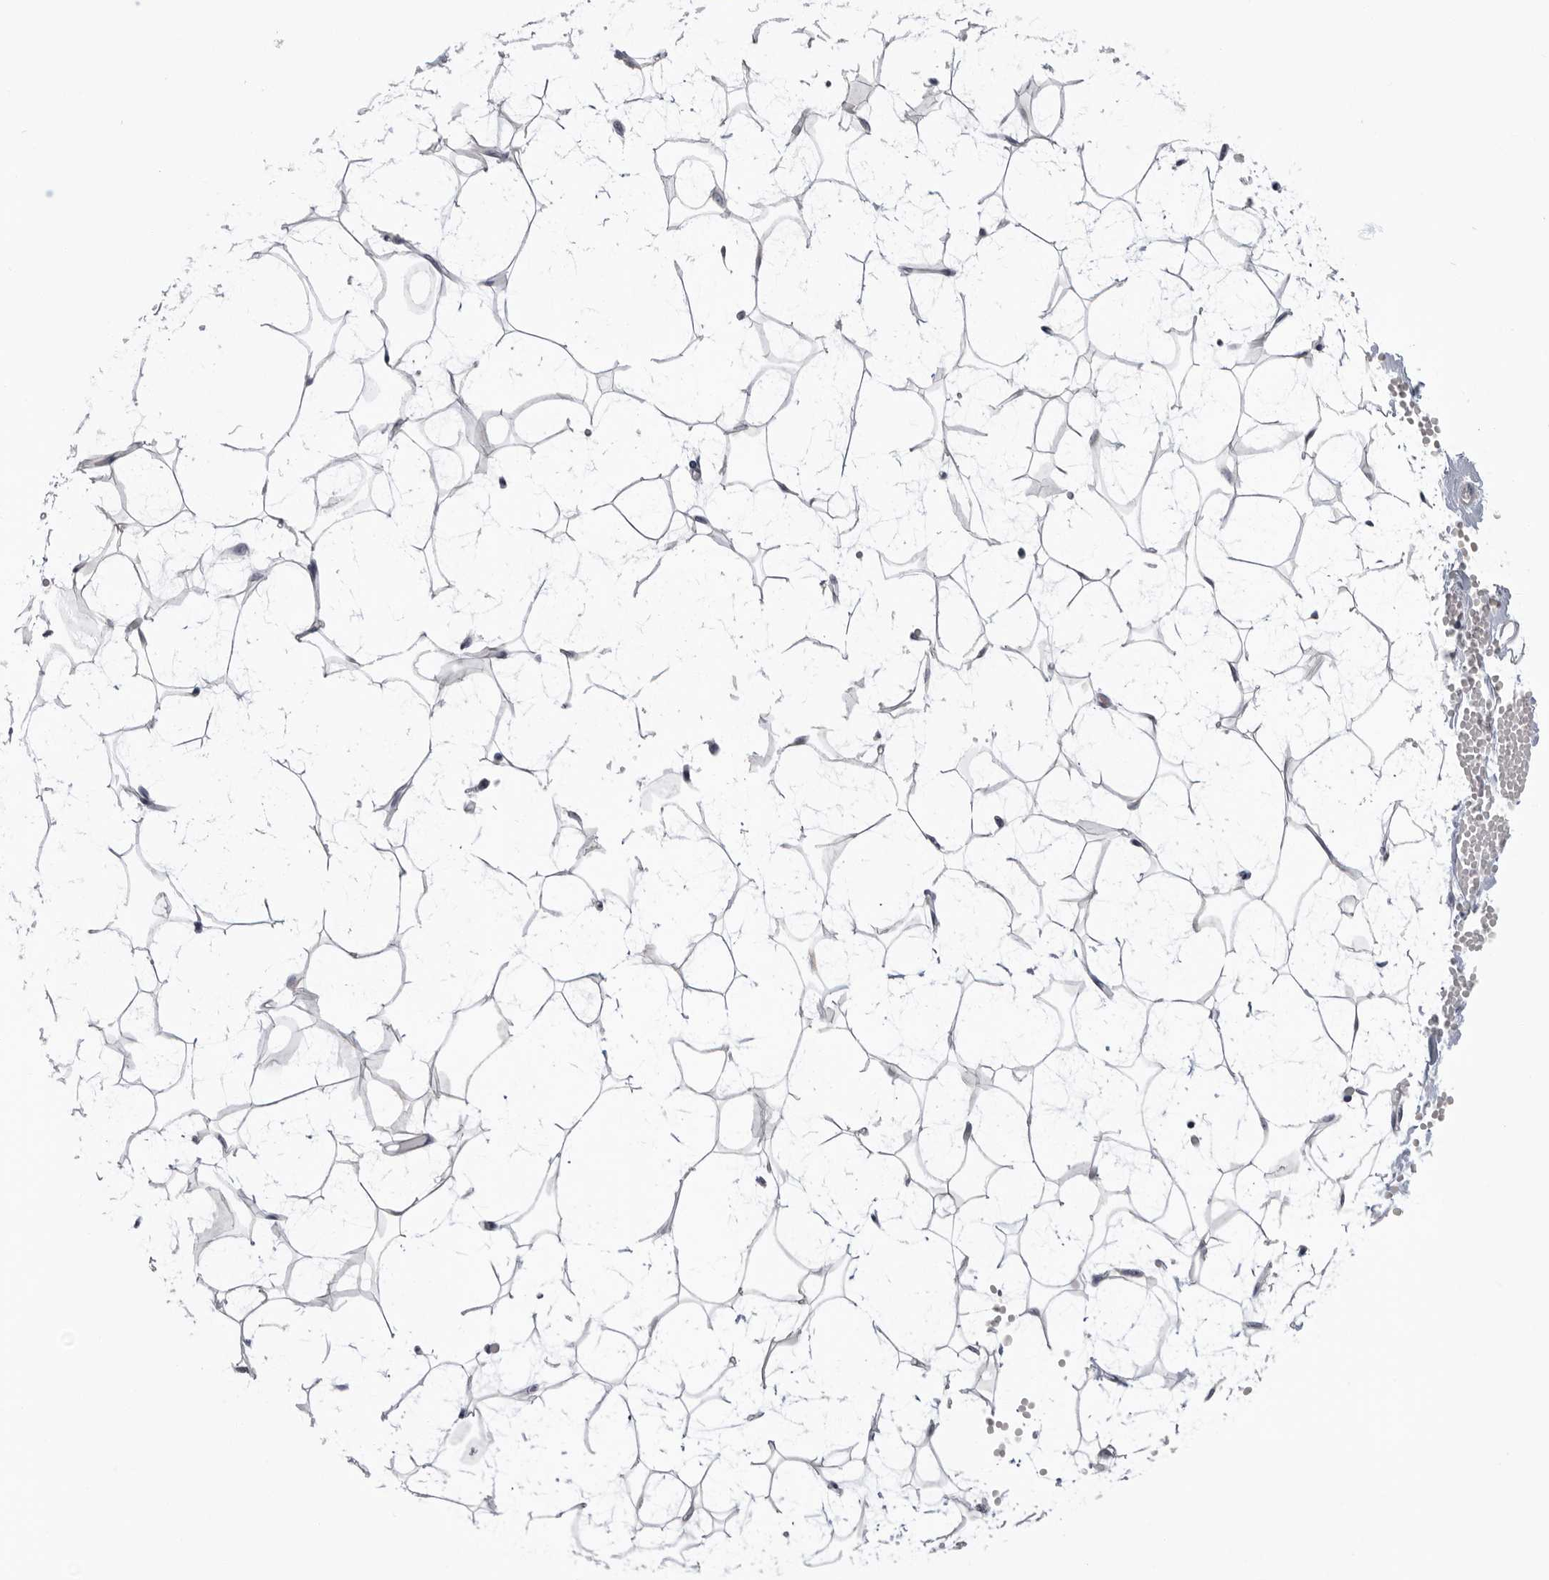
{"staining": {"intensity": "negative", "quantity": "none", "location": "none"}, "tissue": "adipose tissue", "cell_type": "Adipocytes", "image_type": "normal", "snomed": [{"axis": "morphology", "description": "Normal tissue, NOS"}, {"axis": "topography", "description": "Breast"}], "caption": "An immunohistochemistry (IHC) image of normal adipose tissue is shown. There is no staining in adipocytes of adipose tissue. The staining is performed using DAB brown chromogen with nuclei counter-stained in using hematoxylin.", "gene": "MTFR1L", "patient": {"sex": "female", "age": 23}}